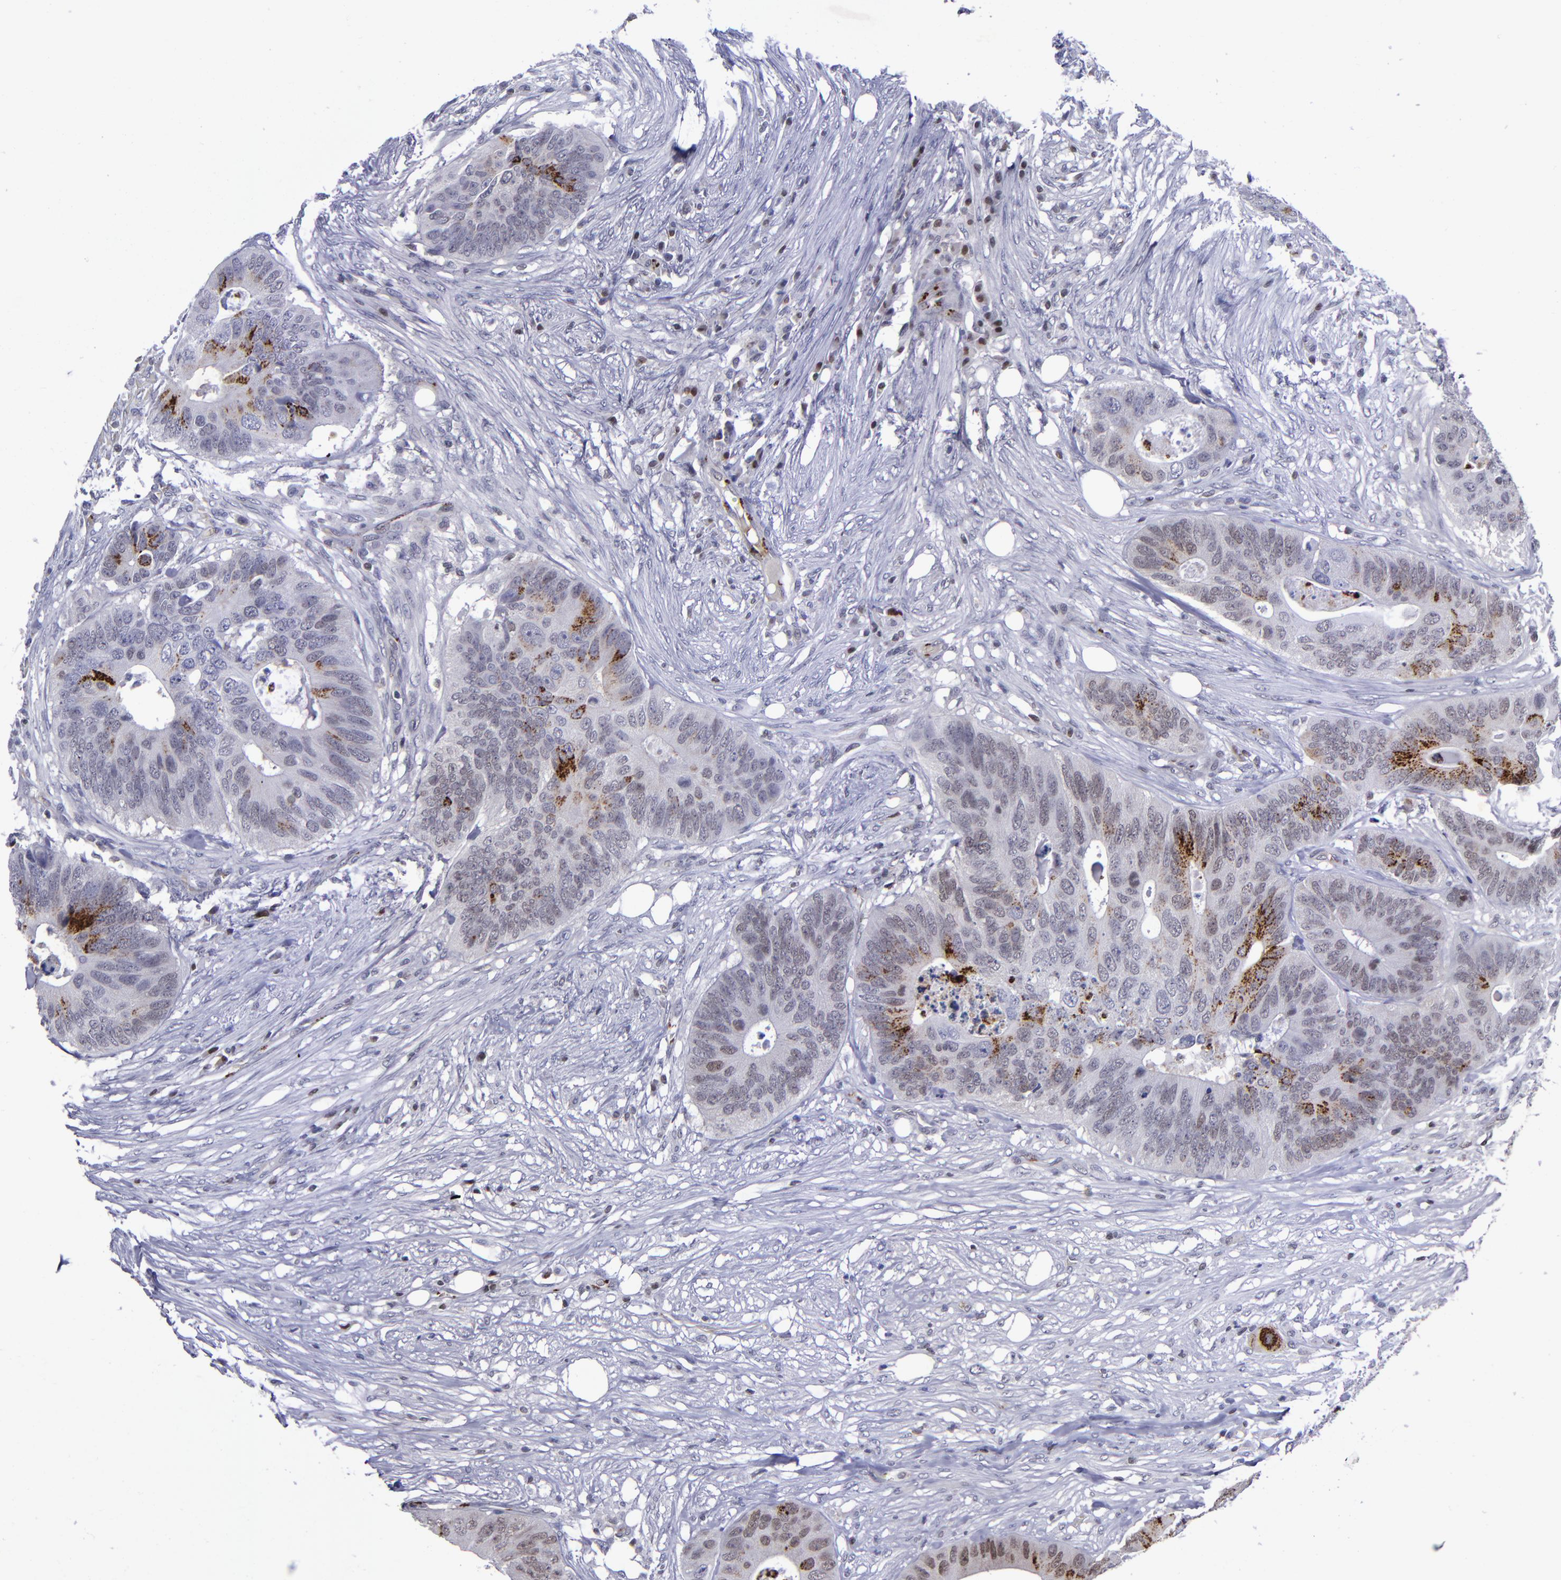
{"staining": {"intensity": "moderate", "quantity": ">75%", "location": "nuclear"}, "tissue": "colorectal cancer", "cell_type": "Tumor cells", "image_type": "cancer", "snomed": [{"axis": "morphology", "description": "Adenocarcinoma, NOS"}, {"axis": "topography", "description": "Colon"}], "caption": "Immunohistochemical staining of adenocarcinoma (colorectal) demonstrates medium levels of moderate nuclear protein expression in about >75% of tumor cells.", "gene": "MGMT", "patient": {"sex": "male", "age": 71}}